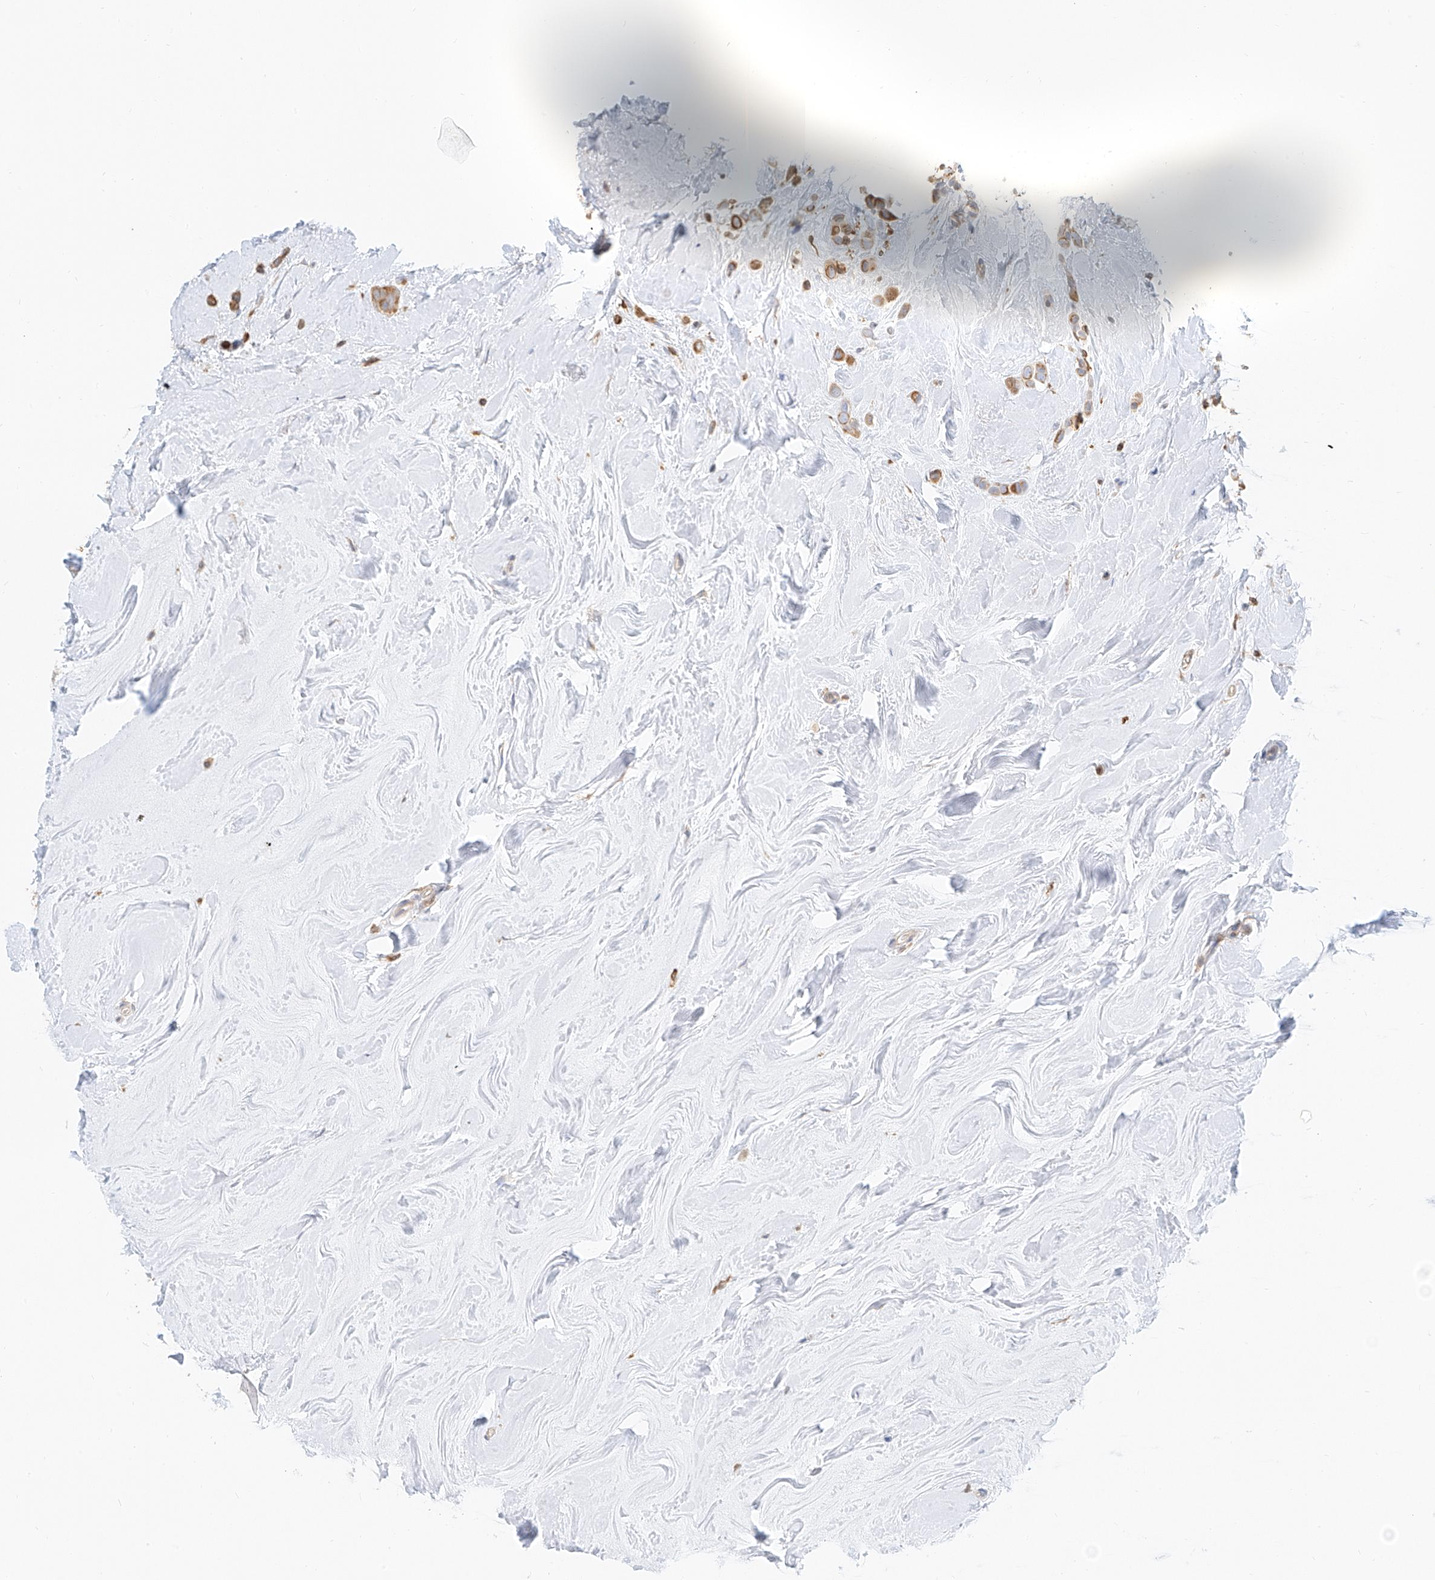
{"staining": {"intensity": "moderate", "quantity": ">75%", "location": "cytoplasmic/membranous"}, "tissue": "breast cancer", "cell_type": "Tumor cells", "image_type": "cancer", "snomed": [{"axis": "morphology", "description": "Lobular carcinoma"}, {"axis": "topography", "description": "Breast"}], "caption": "IHC histopathology image of neoplastic tissue: human breast cancer stained using immunohistochemistry shows medium levels of moderate protein expression localized specifically in the cytoplasmic/membranous of tumor cells, appearing as a cytoplasmic/membranous brown color.", "gene": "DHRS7", "patient": {"sex": "female", "age": 47}}